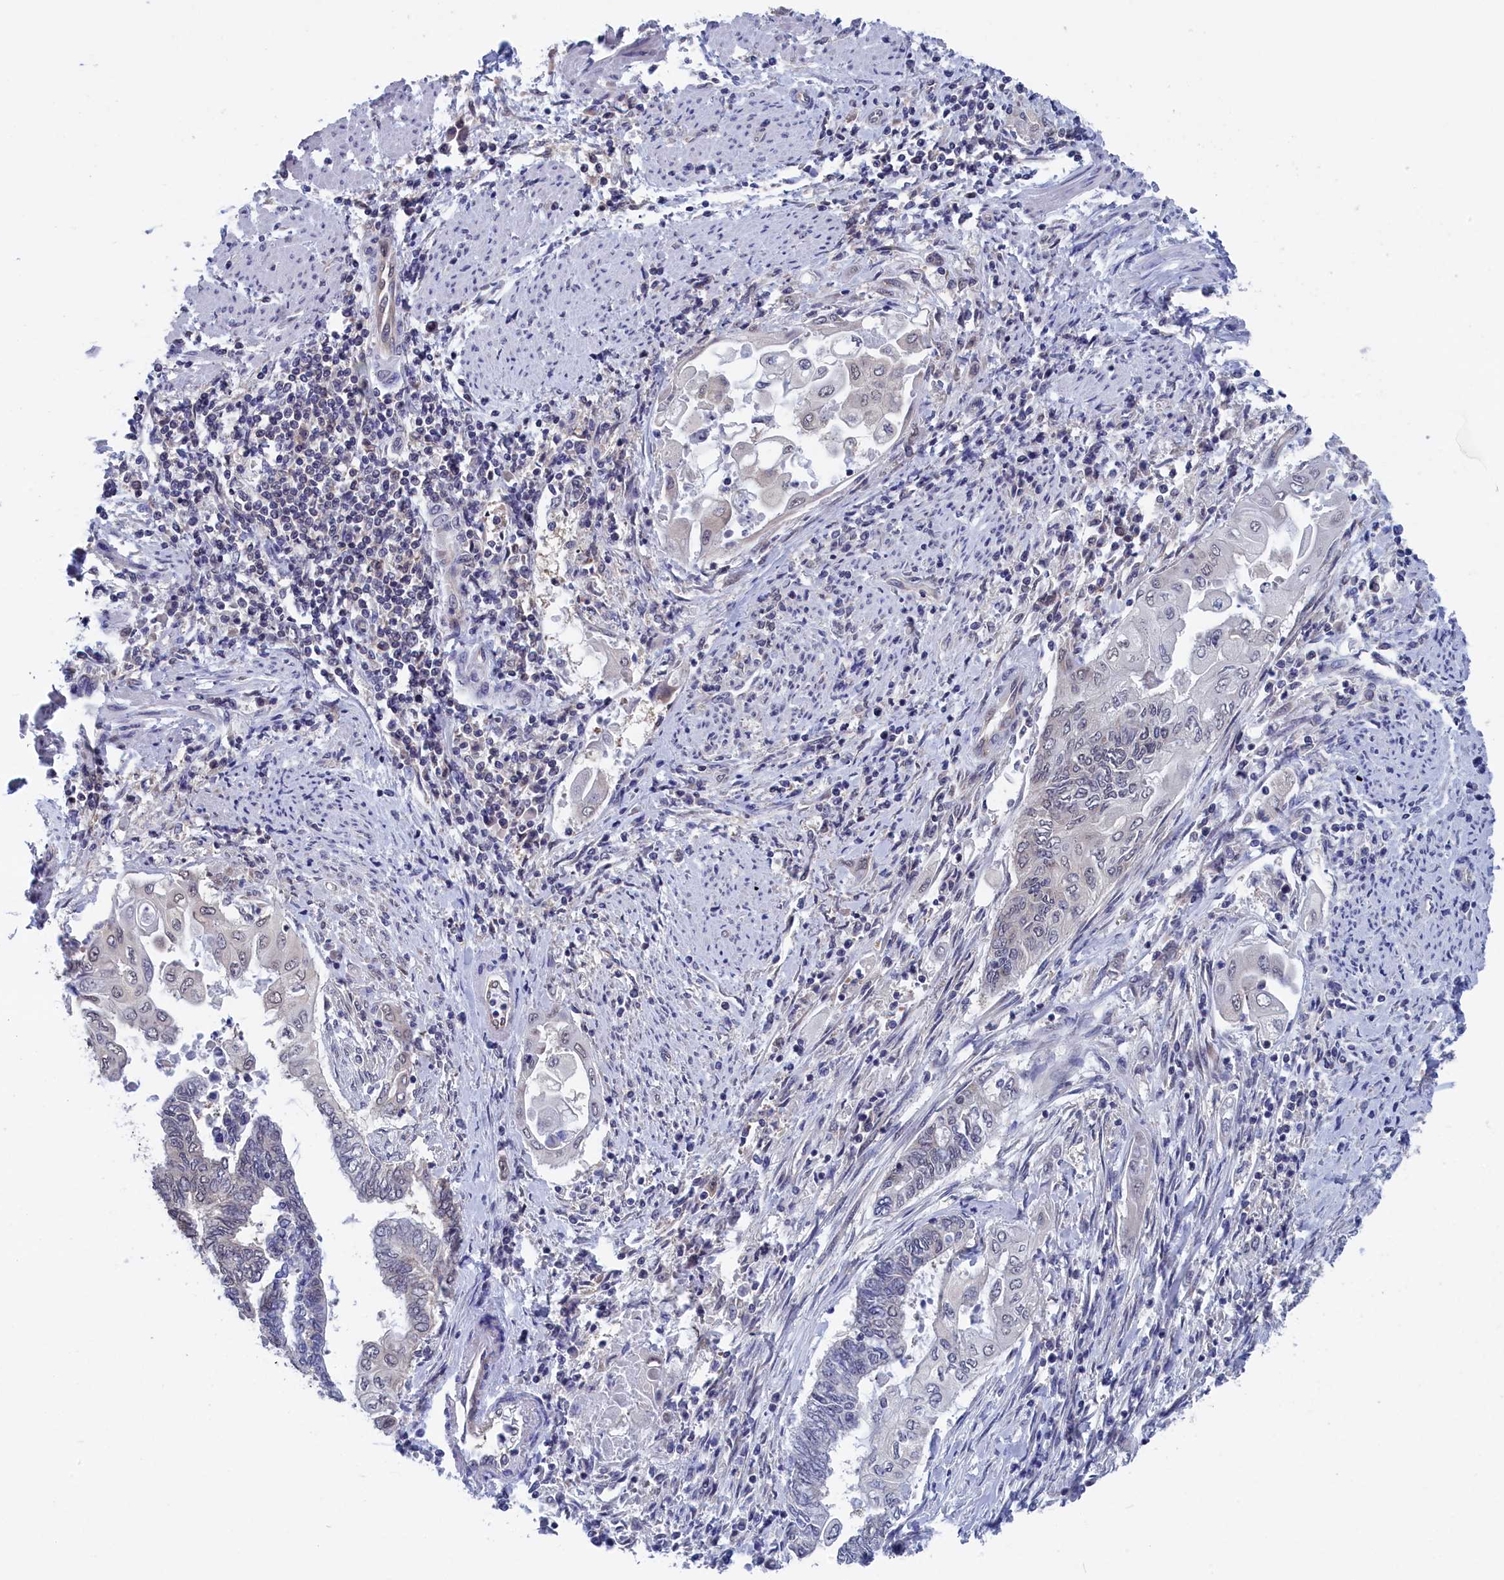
{"staining": {"intensity": "negative", "quantity": "none", "location": "none"}, "tissue": "endometrial cancer", "cell_type": "Tumor cells", "image_type": "cancer", "snomed": [{"axis": "morphology", "description": "Adenocarcinoma, NOS"}, {"axis": "topography", "description": "Uterus"}, {"axis": "topography", "description": "Endometrium"}], "caption": "Endometrial cancer (adenocarcinoma) was stained to show a protein in brown. There is no significant staining in tumor cells.", "gene": "PGP", "patient": {"sex": "female", "age": 70}}